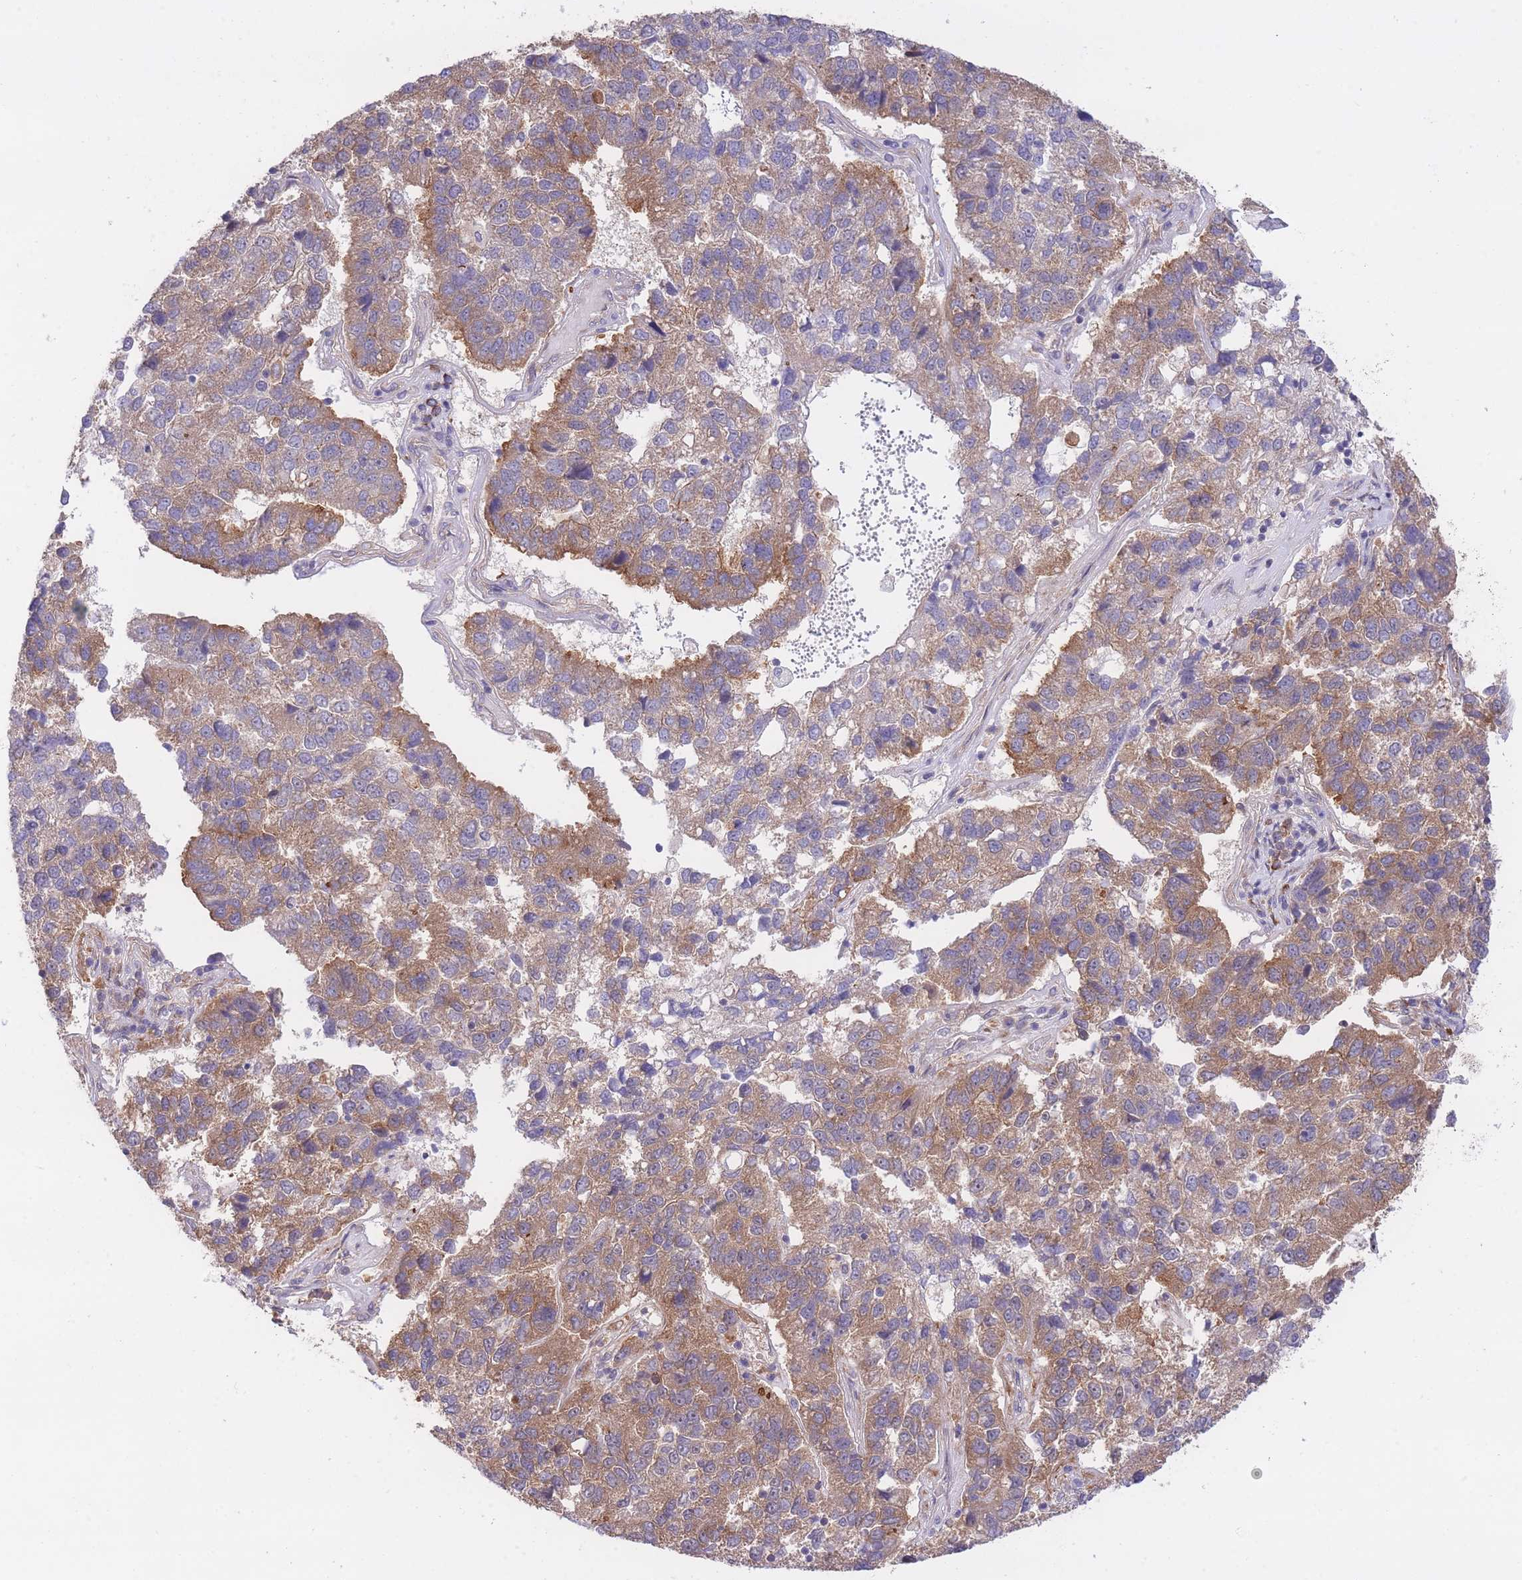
{"staining": {"intensity": "moderate", "quantity": "25%-75%", "location": "cytoplasmic/membranous"}, "tissue": "pancreatic cancer", "cell_type": "Tumor cells", "image_type": "cancer", "snomed": [{"axis": "morphology", "description": "Adenocarcinoma, NOS"}, {"axis": "topography", "description": "Pancreas"}], "caption": "Immunohistochemical staining of pancreatic adenocarcinoma exhibits medium levels of moderate cytoplasmic/membranous staining in approximately 25%-75% of tumor cells.", "gene": "EXOSC8", "patient": {"sex": "female", "age": 61}}